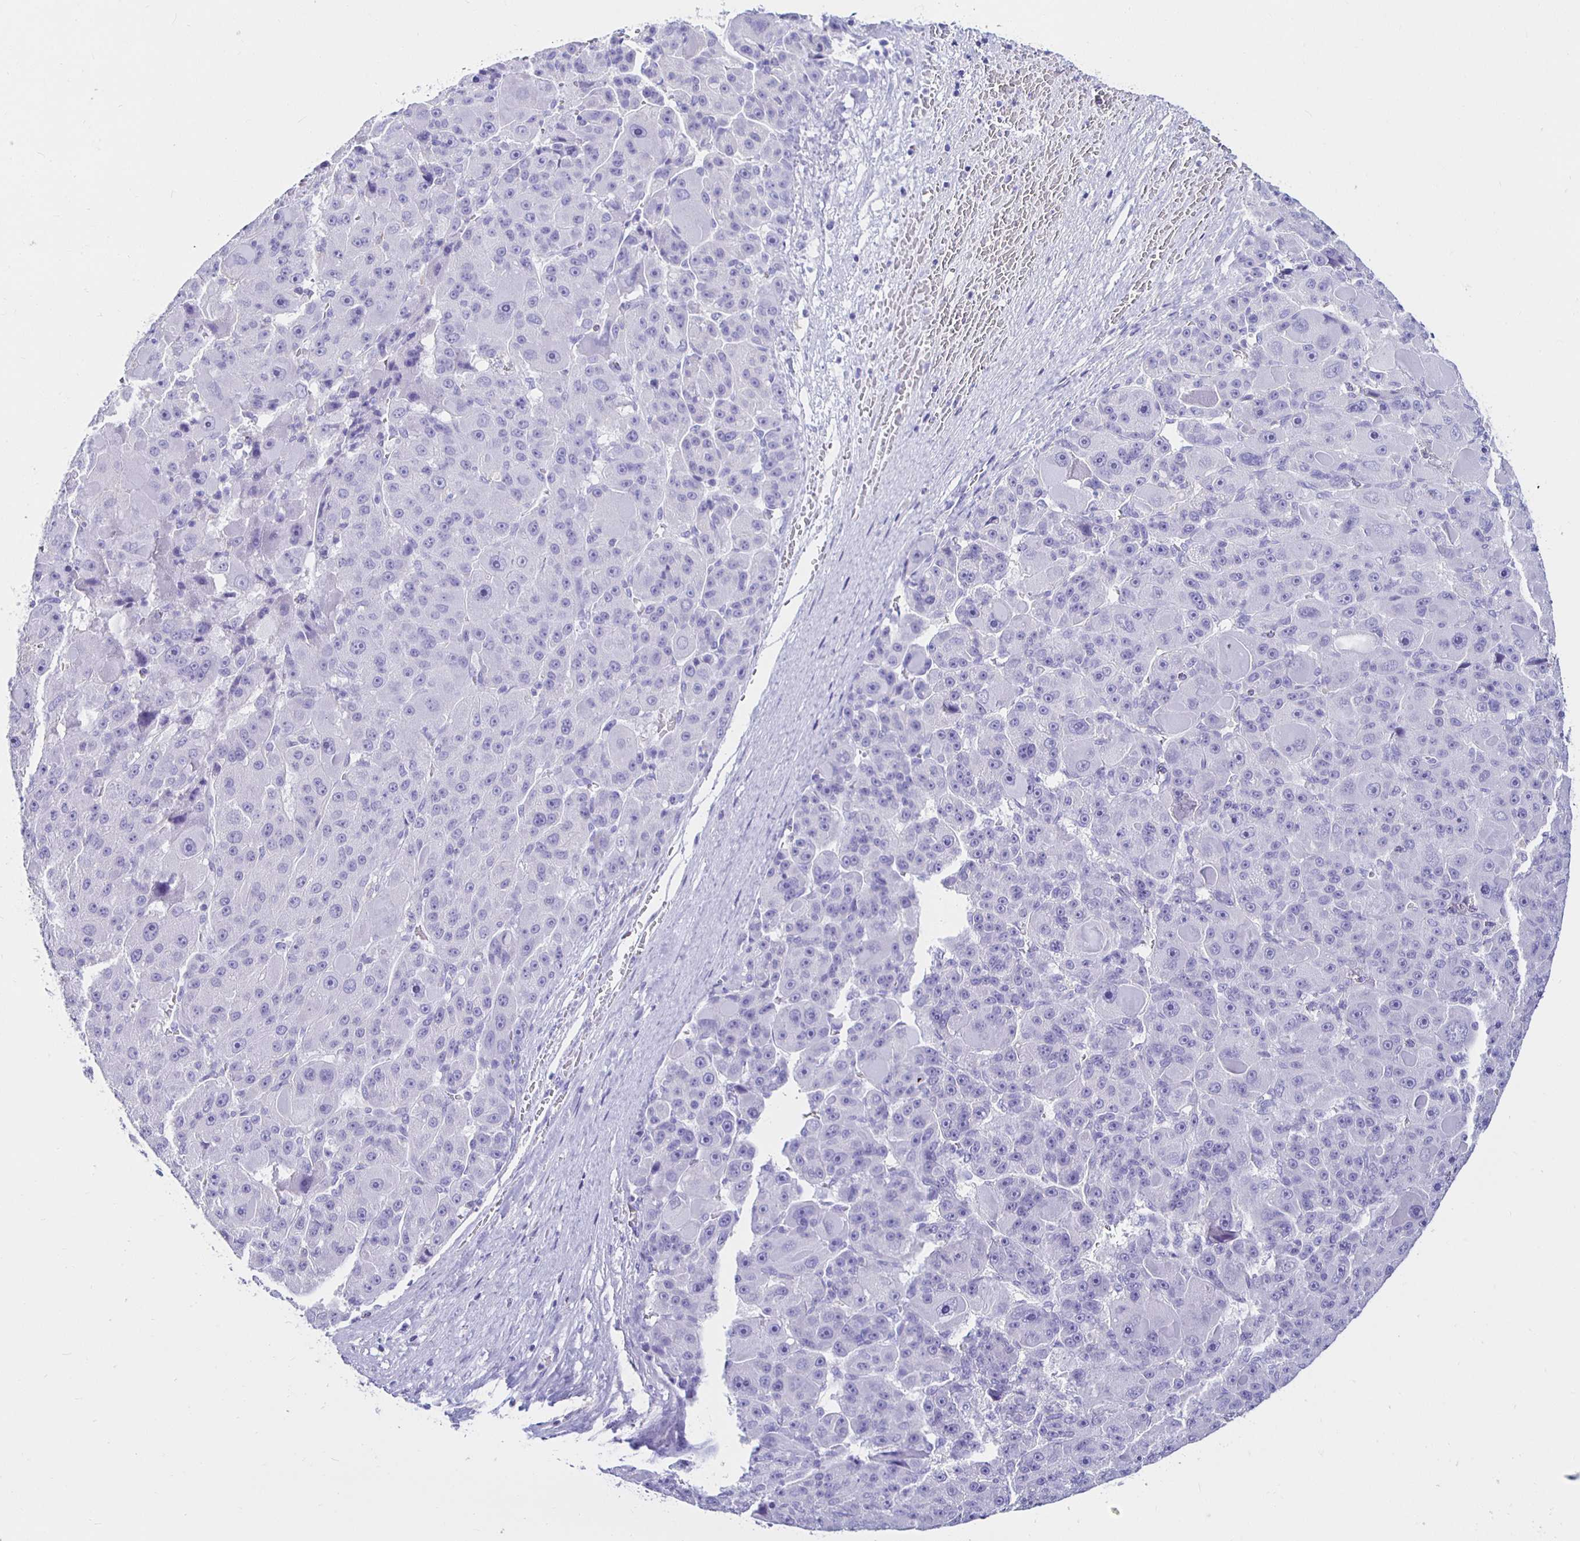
{"staining": {"intensity": "negative", "quantity": "none", "location": "none"}, "tissue": "liver cancer", "cell_type": "Tumor cells", "image_type": "cancer", "snomed": [{"axis": "morphology", "description": "Carcinoma, Hepatocellular, NOS"}, {"axis": "topography", "description": "Liver"}], "caption": "There is no significant positivity in tumor cells of liver hepatocellular carcinoma. (DAB (3,3'-diaminobenzidine) immunohistochemistry with hematoxylin counter stain).", "gene": "UMOD", "patient": {"sex": "male", "age": 76}}